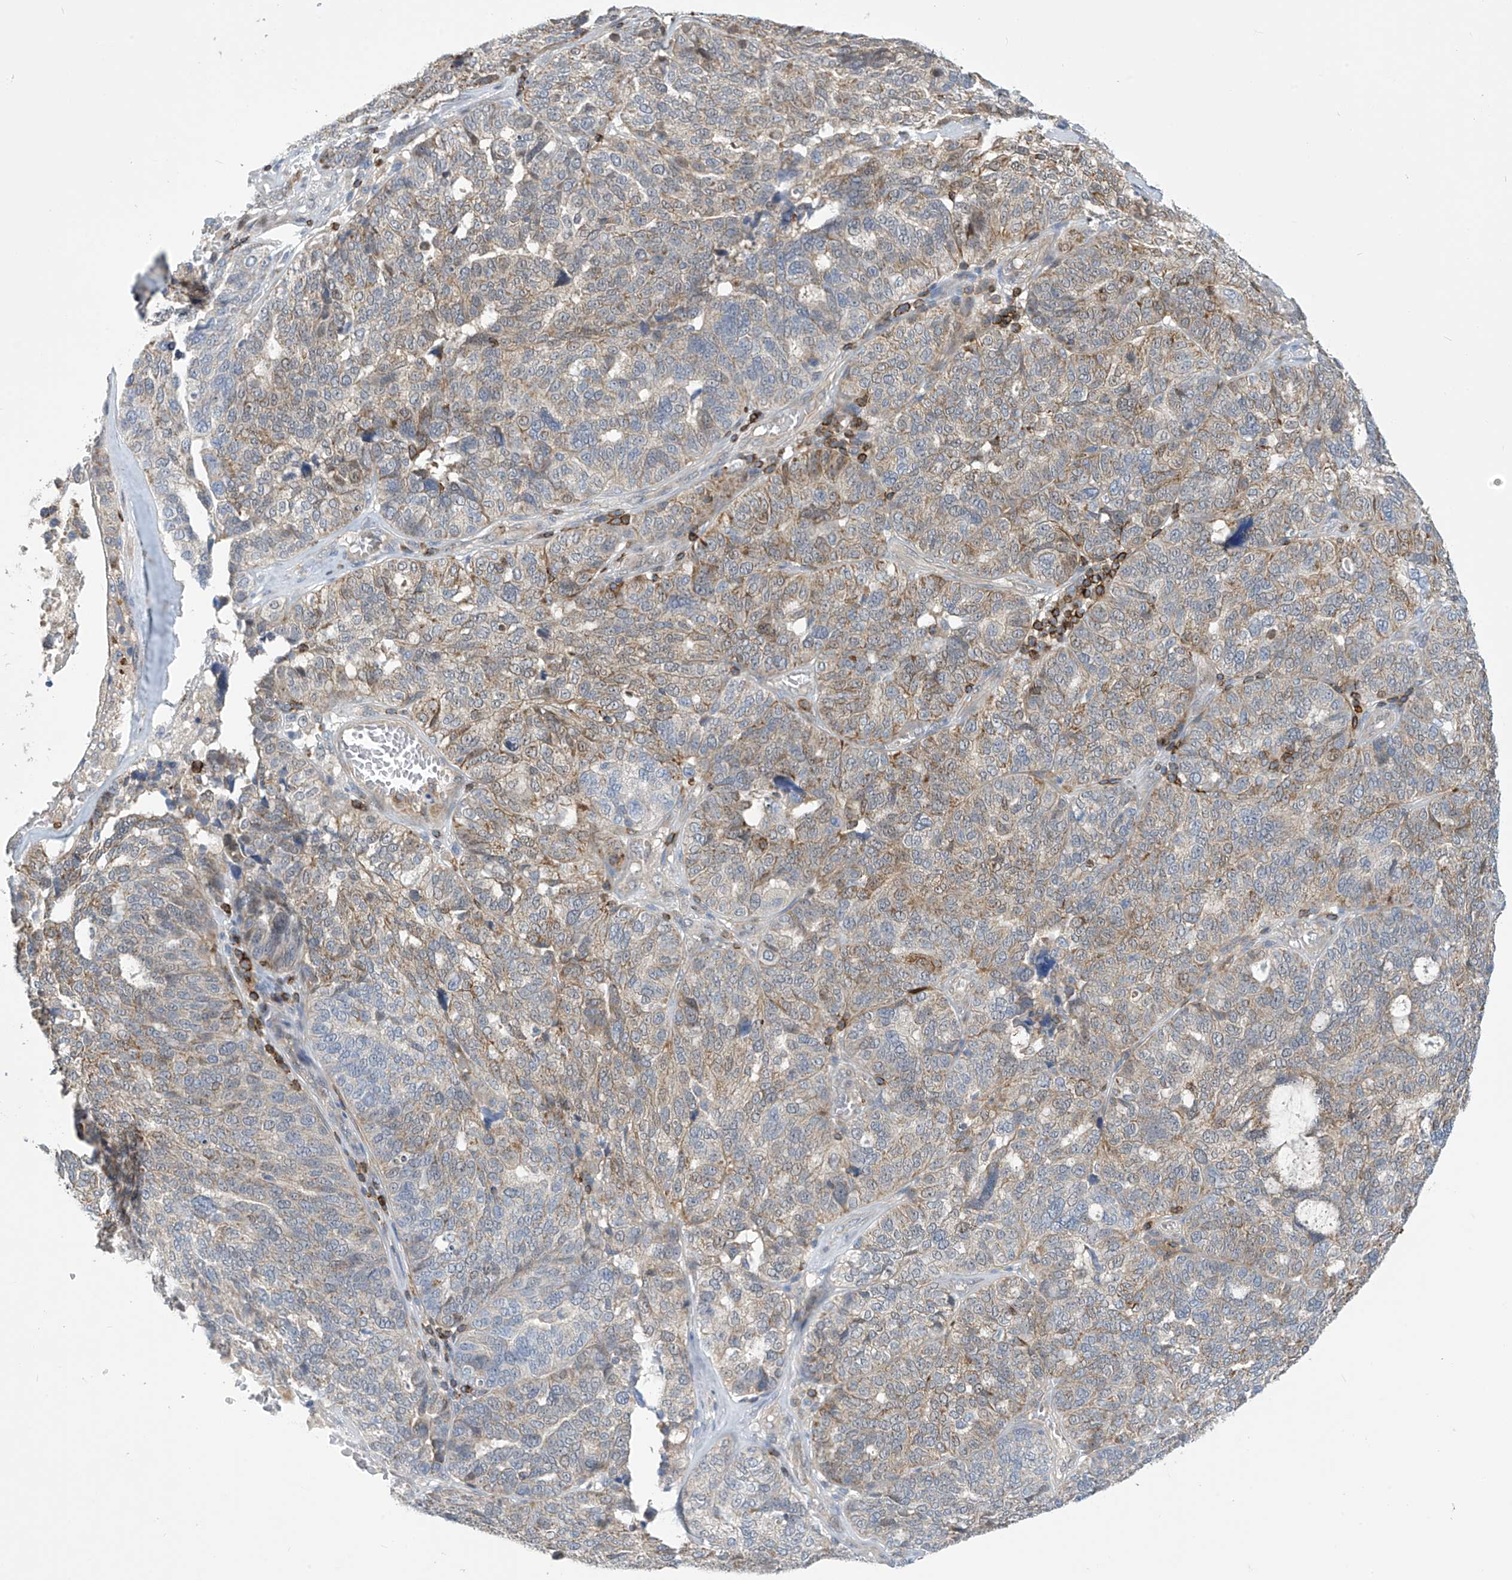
{"staining": {"intensity": "weak", "quantity": "25%-75%", "location": "cytoplasmic/membranous"}, "tissue": "ovarian cancer", "cell_type": "Tumor cells", "image_type": "cancer", "snomed": [{"axis": "morphology", "description": "Cystadenocarcinoma, serous, NOS"}, {"axis": "topography", "description": "Ovary"}], "caption": "Immunohistochemistry of ovarian cancer demonstrates low levels of weak cytoplasmic/membranous expression in approximately 25%-75% of tumor cells.", "gene": "IBA57", "patient": {"sex": "female", "age": 59}}